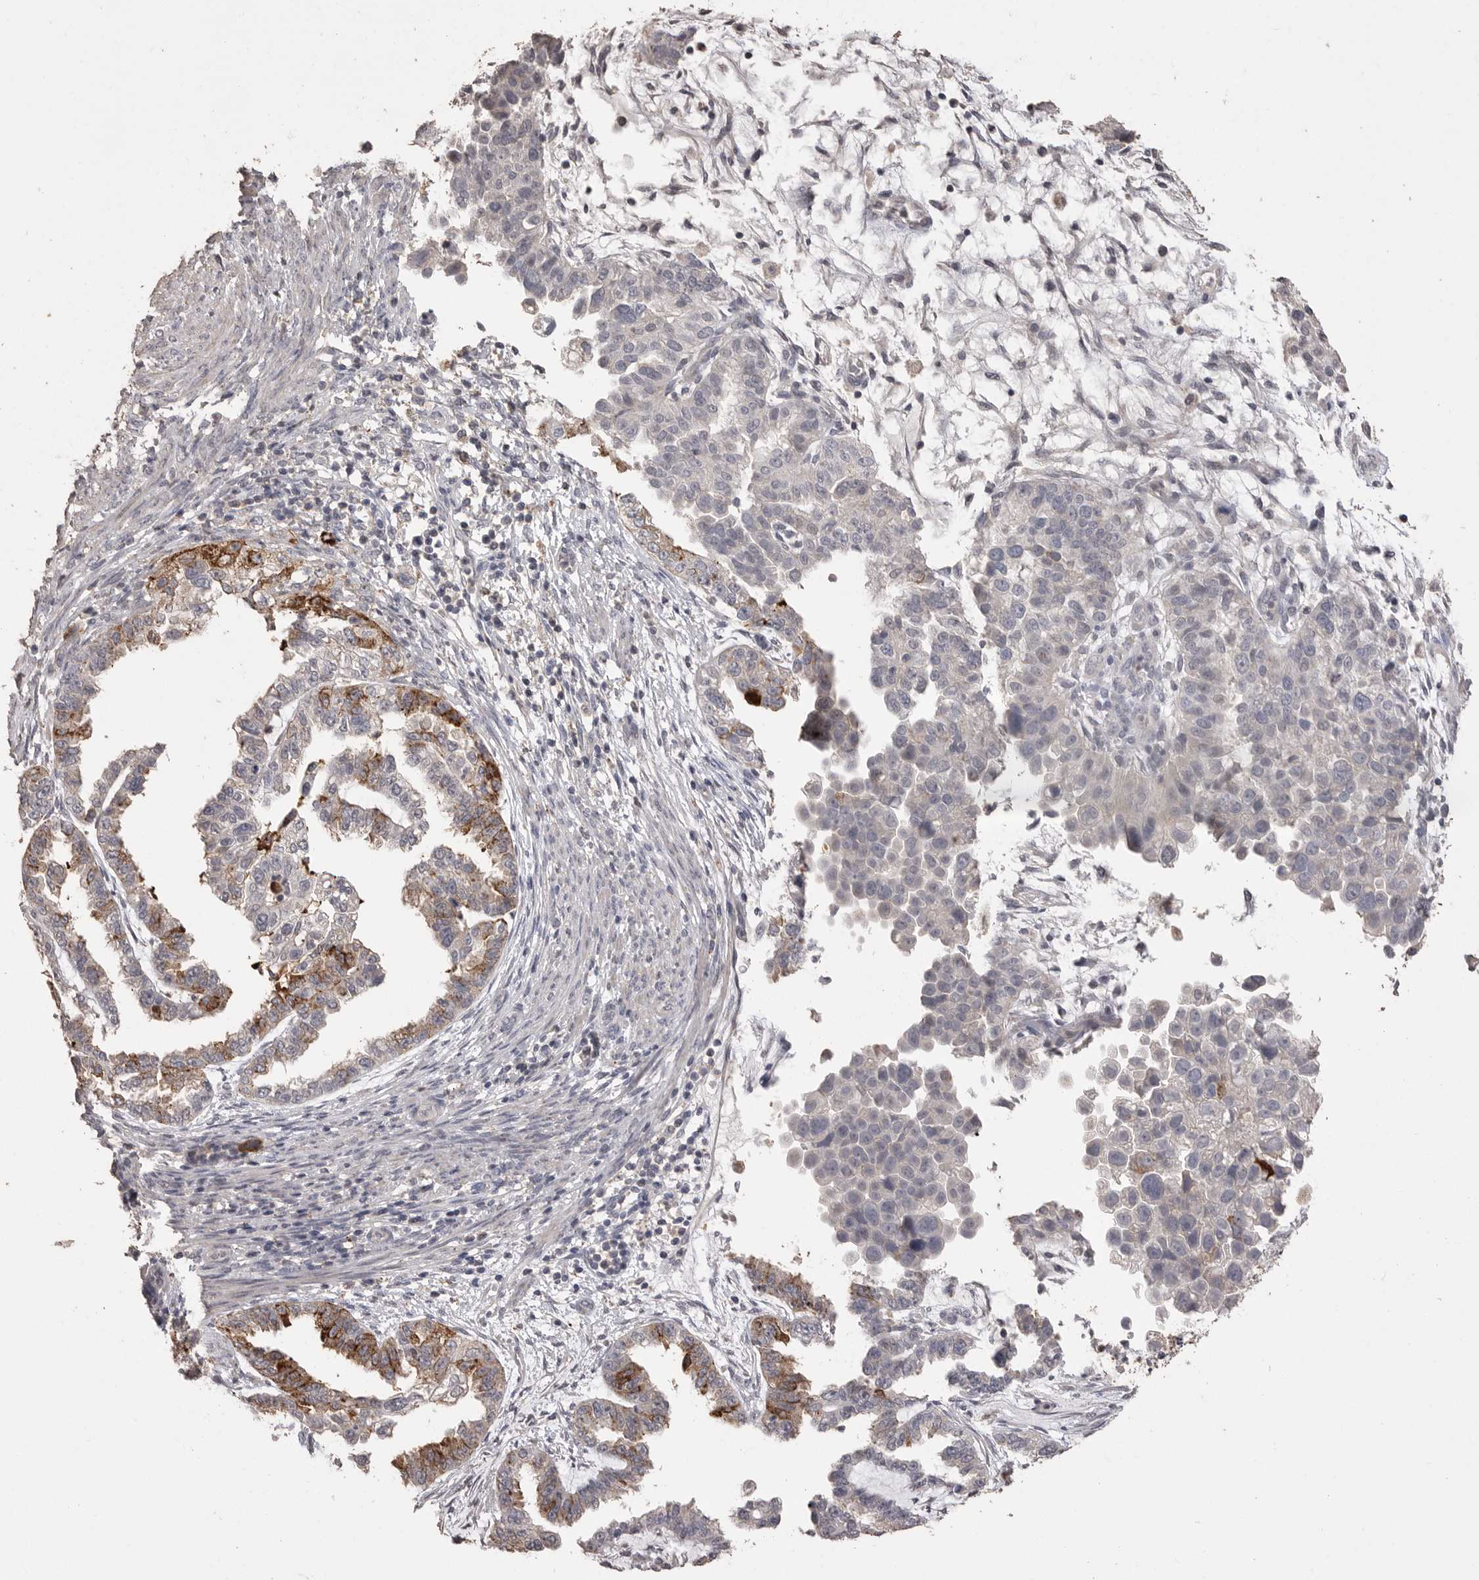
{"staining": {"intensity": "moderate", "quantity": "<25%", "location": "cytoplasmic/membranous"}, "tissue": "endometrial cancer", "cell_type": "Tumor cells", "image_type": "cancer", "snomed": [{"axis": "morphology", "description": "Adenocarcinoma, NOS"}, {"axis": "topography", "description": "Endometrium"}], "caption": "This photomicrograph demonstrates endometrial cancer stained with immunohistochemistry (IHC) to label a protein in brown. The cytoplasmic/membranous of tumor cells show moderate positivity for the protein. Nuclei are counter-stained blue.", "gene": "MMP7", "patient": {"sex": "female", "age": 85}}